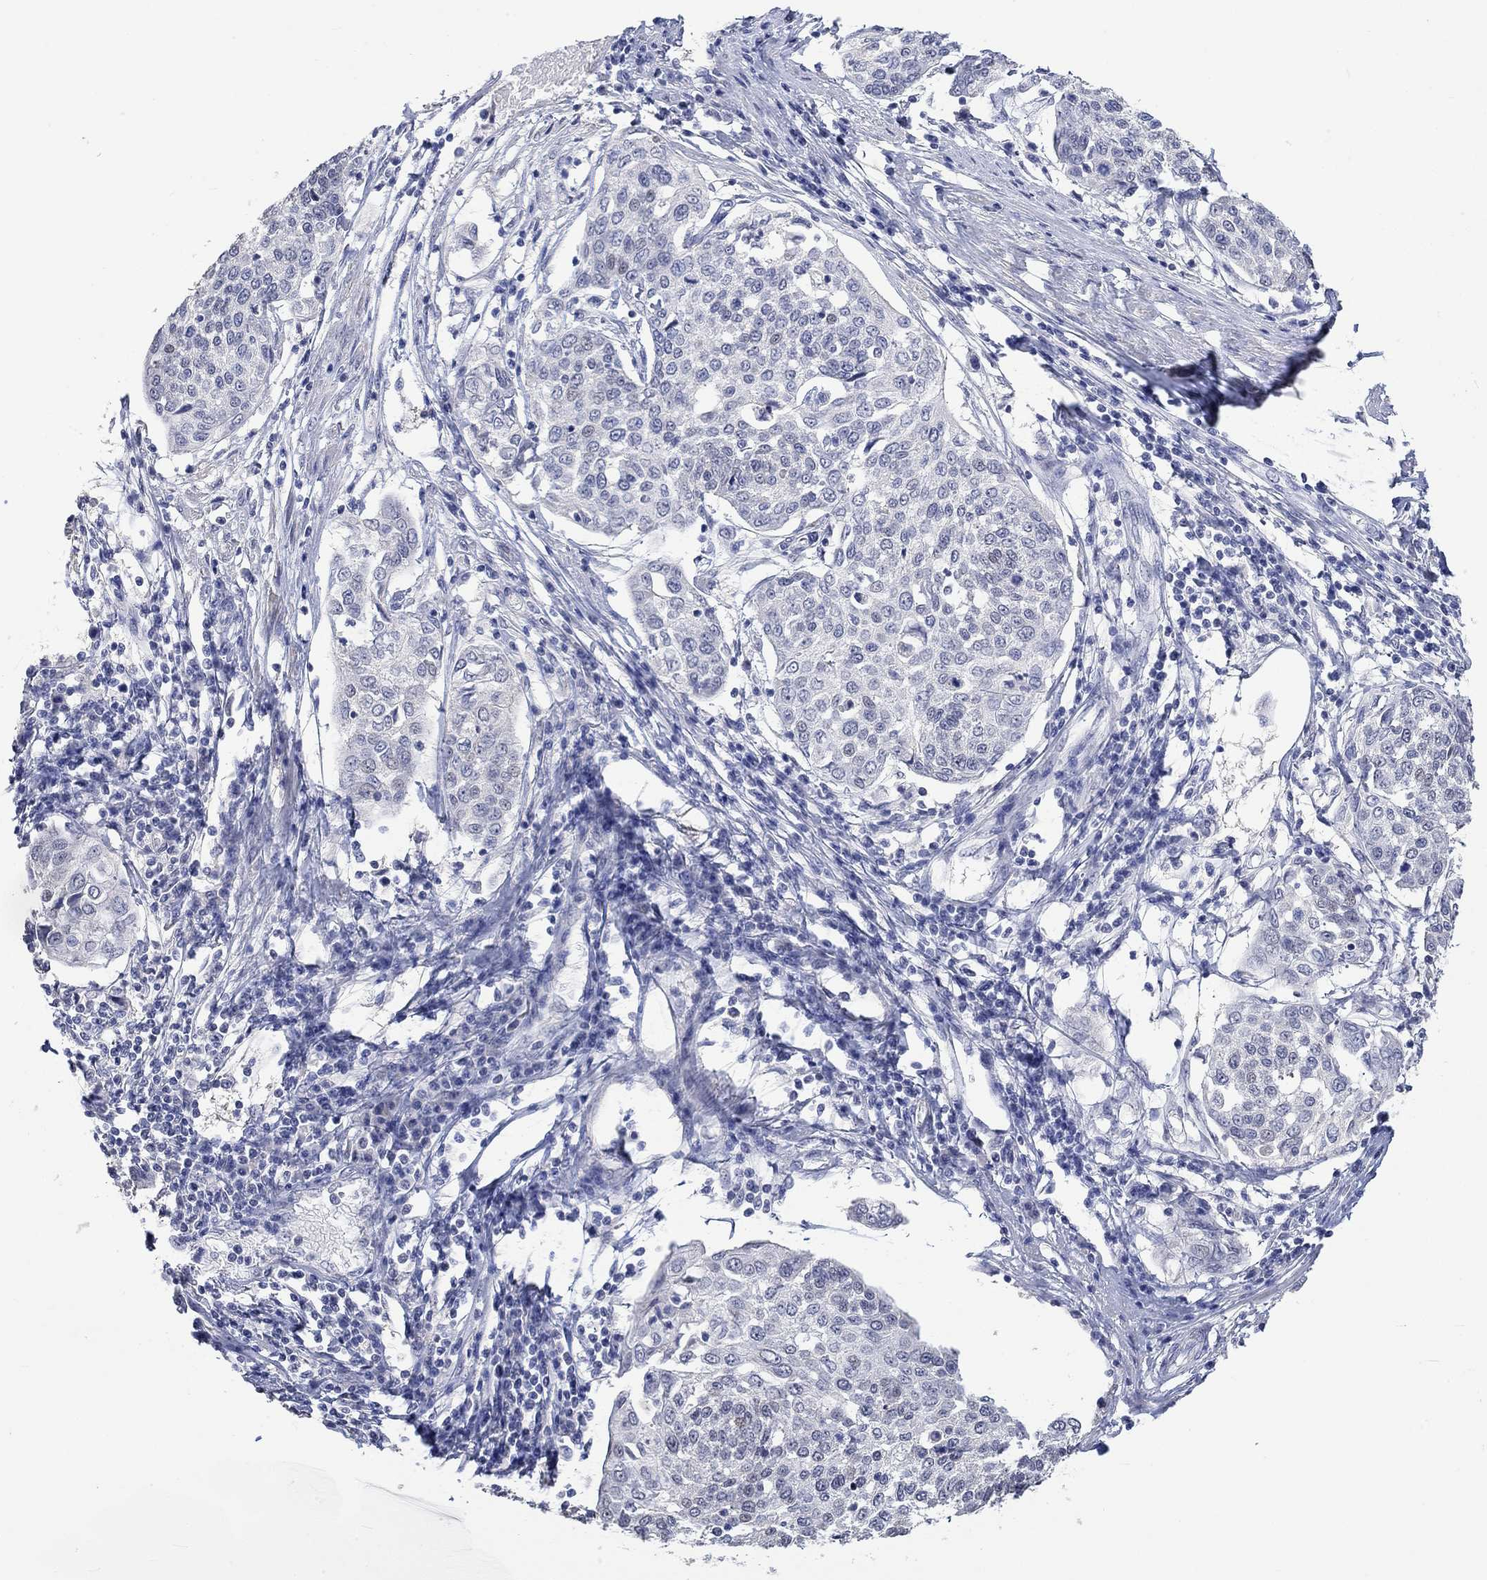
{"staining": {"intensity": "negative", "quantity": "none", "location": "none"}, "tissue": "cervical cancer", "cell_type": "Tumor cells", "image_type": "cancer", "snomed": [{"axis": "morphology", "description": "Squamous cell carcinoma, NOS"}, {"axis": "topography", "description": "Cervix"}], "caption": "Immunohistochemical staining of cervical cancer (squamous cell carcinoma) displays no significant positivity in tumor cells. Nuclei are stained in blue.", "gene": "PNMA5", "patient": {"sex": "female", "age": 34}}